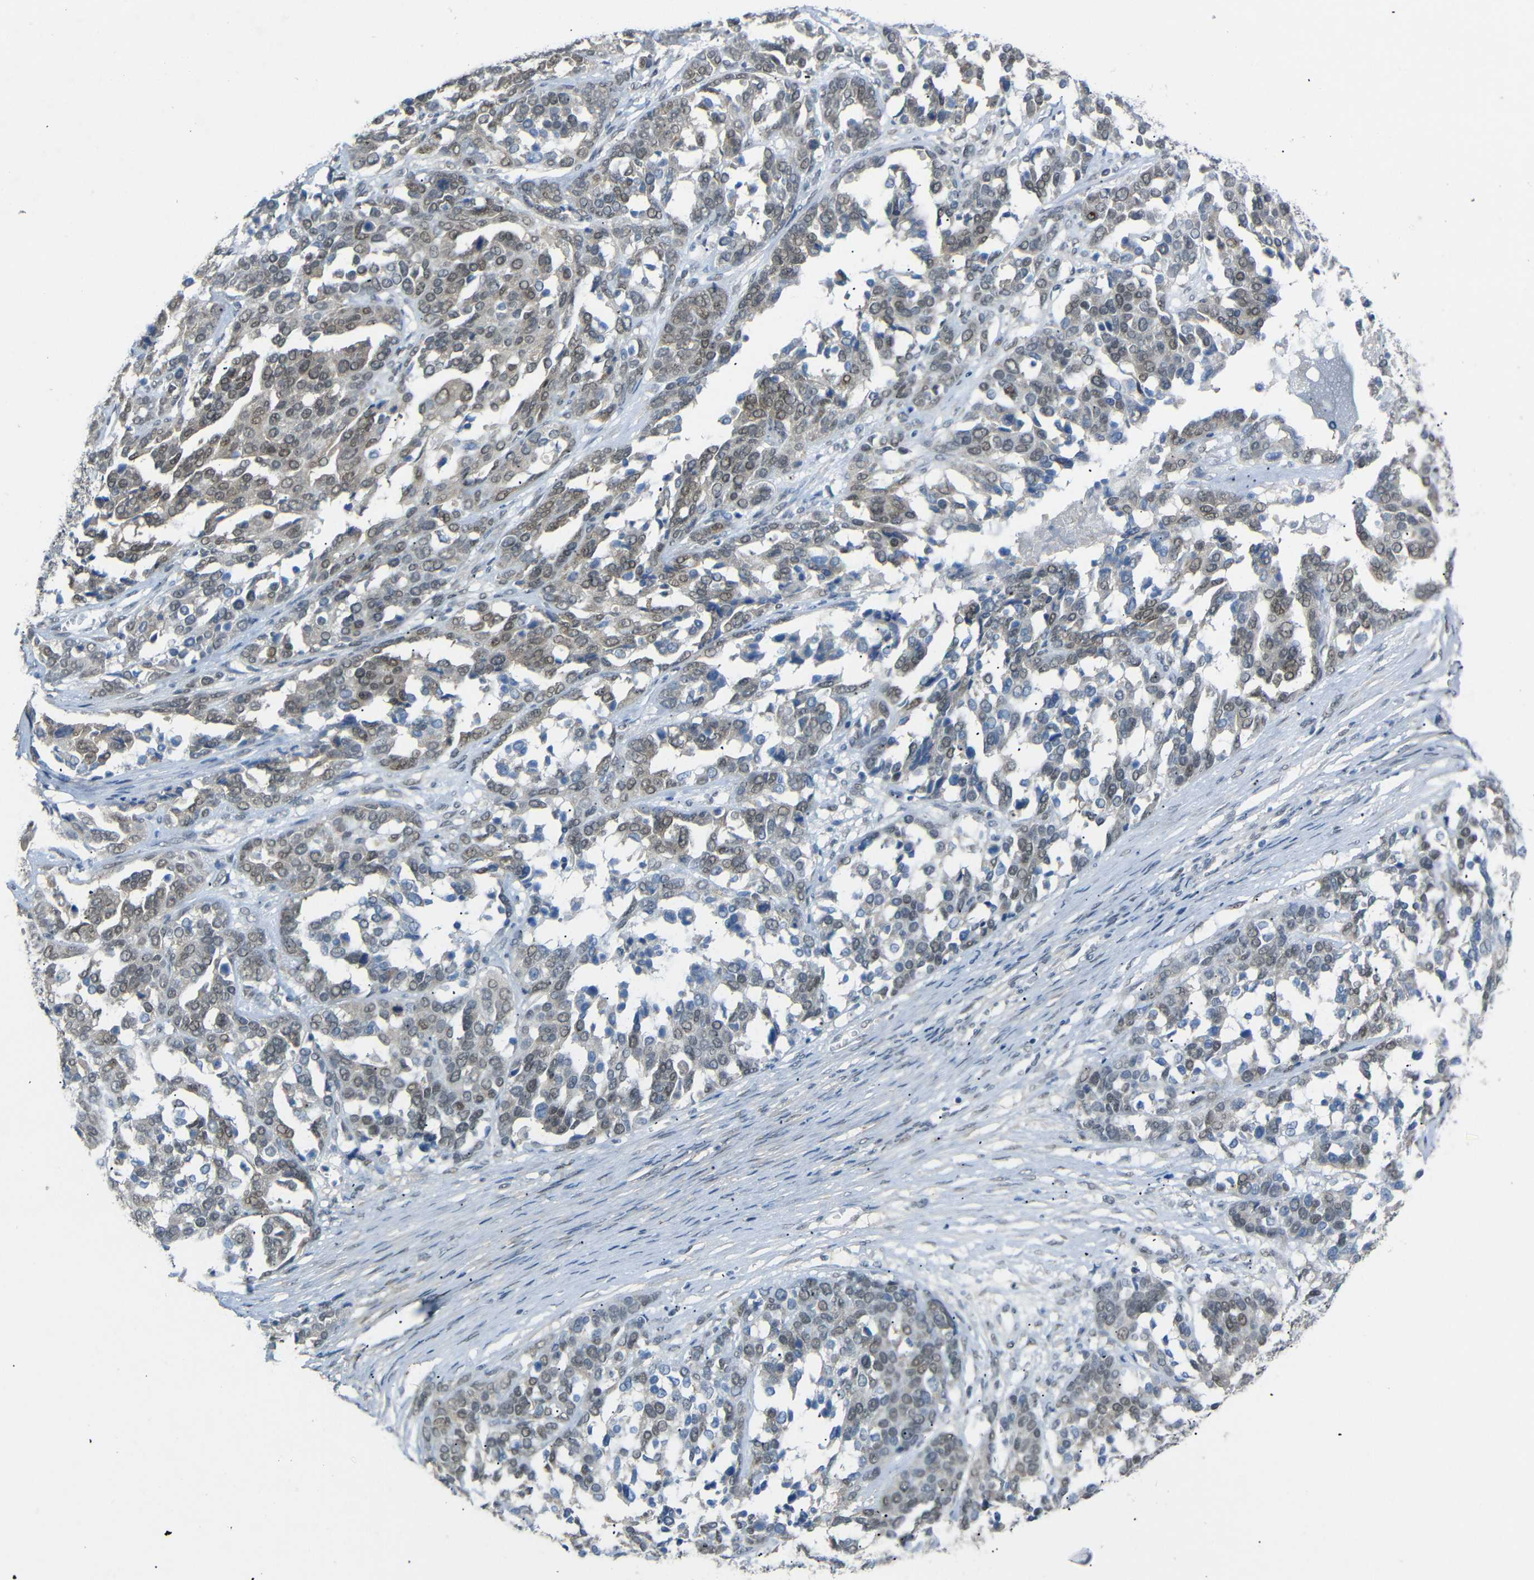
{"staining": {"intensity": "weak", "quantity": "25%-75%", "location": "nuclear"}, "tissue": "ovarian cancer", "cell_type": "Tumor cells", "image_type": "cancer", "snomed": [{"axis": "morphology", "description": "Cystadenocarcinoma, serous, NOS"}, {"axis": "topography", "description": "Ovary"}], "caption": "Protein positivity by immunohistochemistry displays weak nuclear positivity in about 25%-75% of tumor cells in ovarian cancer (serous cystadenocarcinoma).", "gene": "GPR158", "patient": {"sex": "female", "age": 44}}